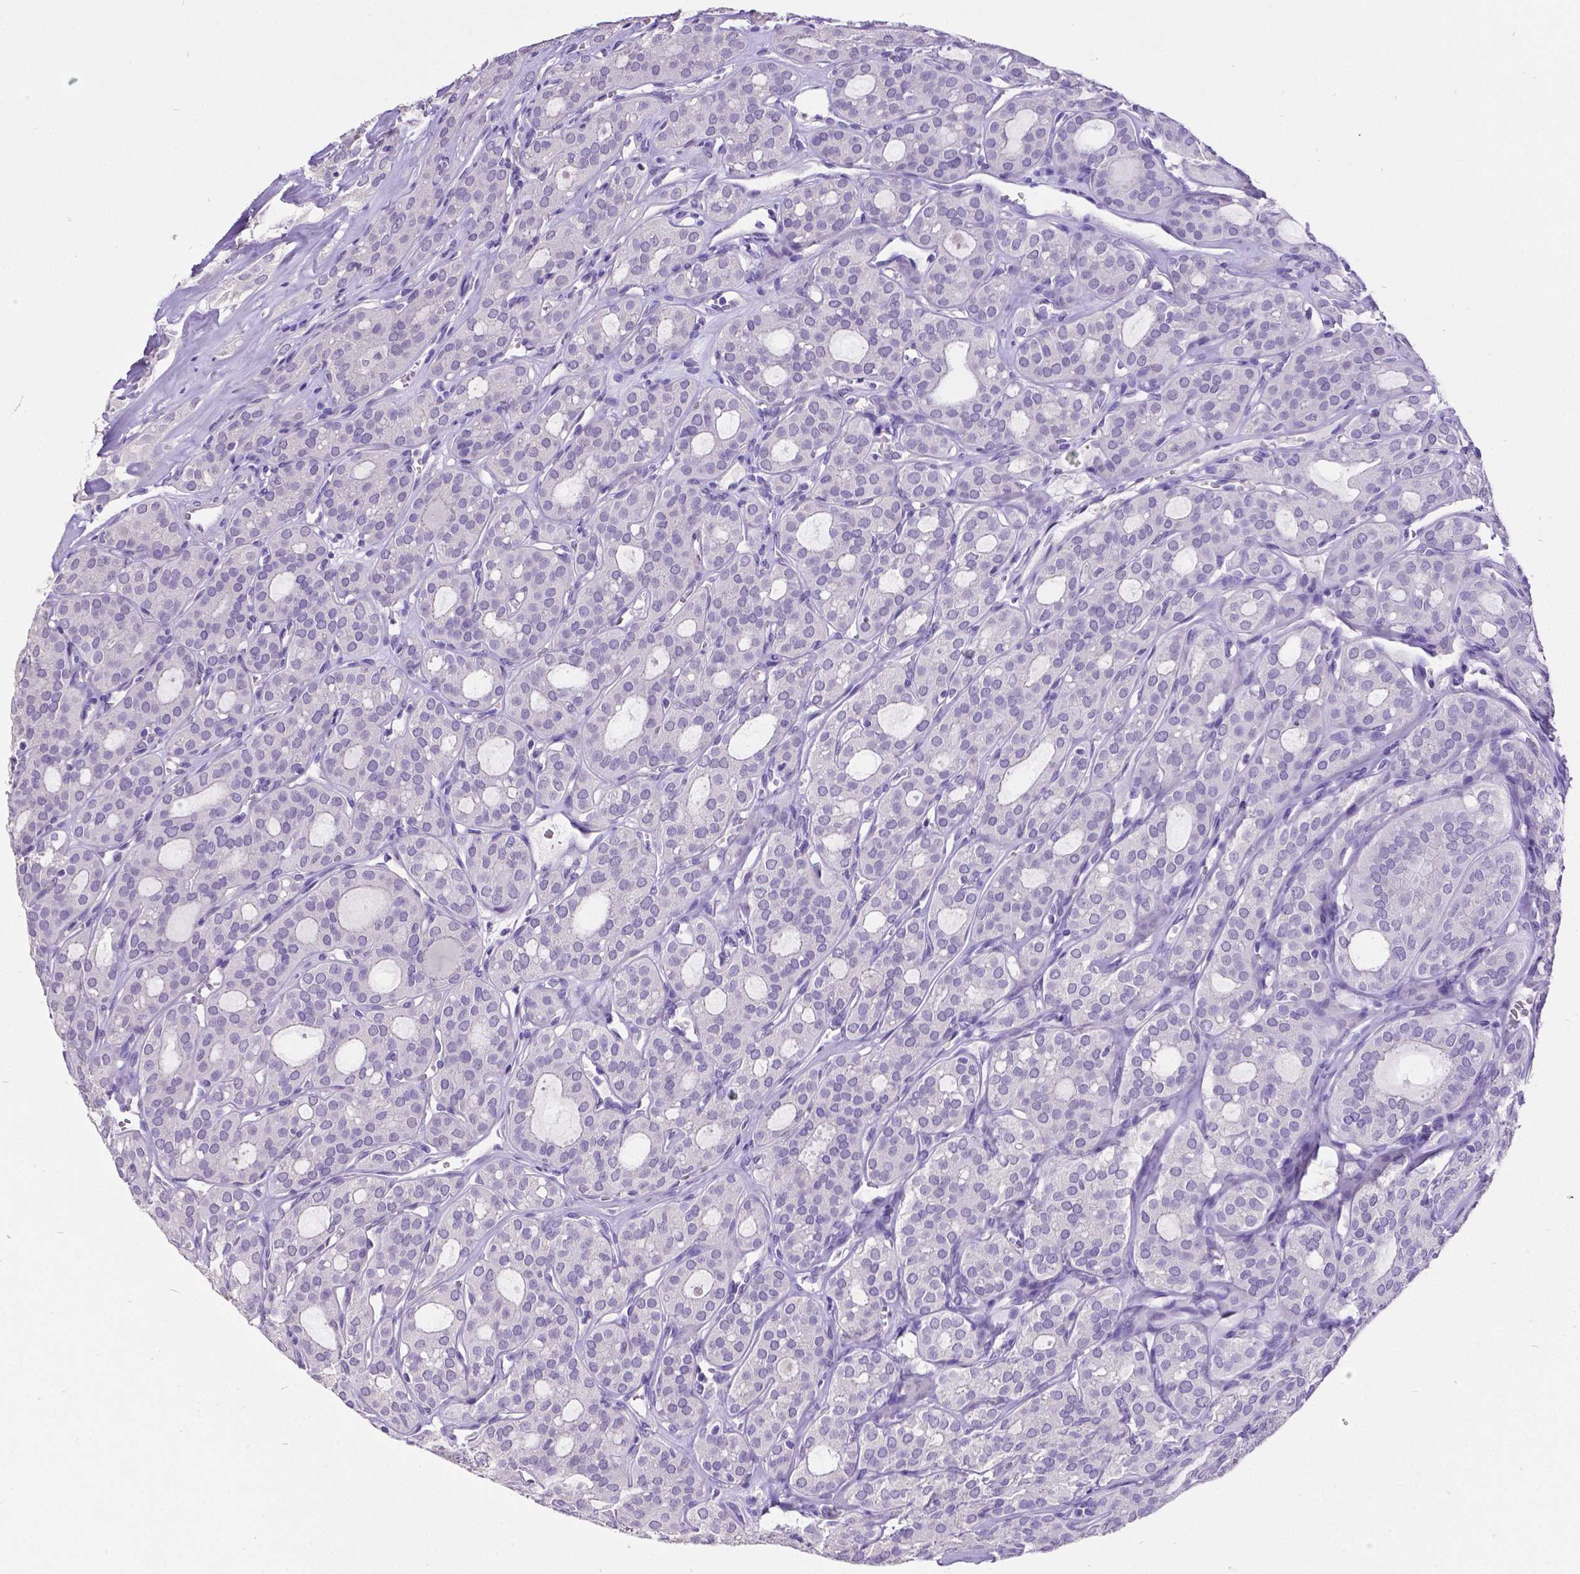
{"staining": {"intensity": "negative", "quantity": "none", "location": "none"}, "tissue": "thyroid cancer", "cell_type": "Tumor cells", "image_type": "cancer", "snomed": [{"axis": "morphology", "description": "Follicular adenoma carcinoma, NOS"}, {"axis": "topography", "description": "Thyroid gland"}], "caption": "A high-resolution photomicrograph shows IHC staining of thyroid follicular adenoma carcinoma, which demonstrates no significant expression in tumor cells.", "gene": "SATB2", "patient": {"sex": "male", "age": 75}}